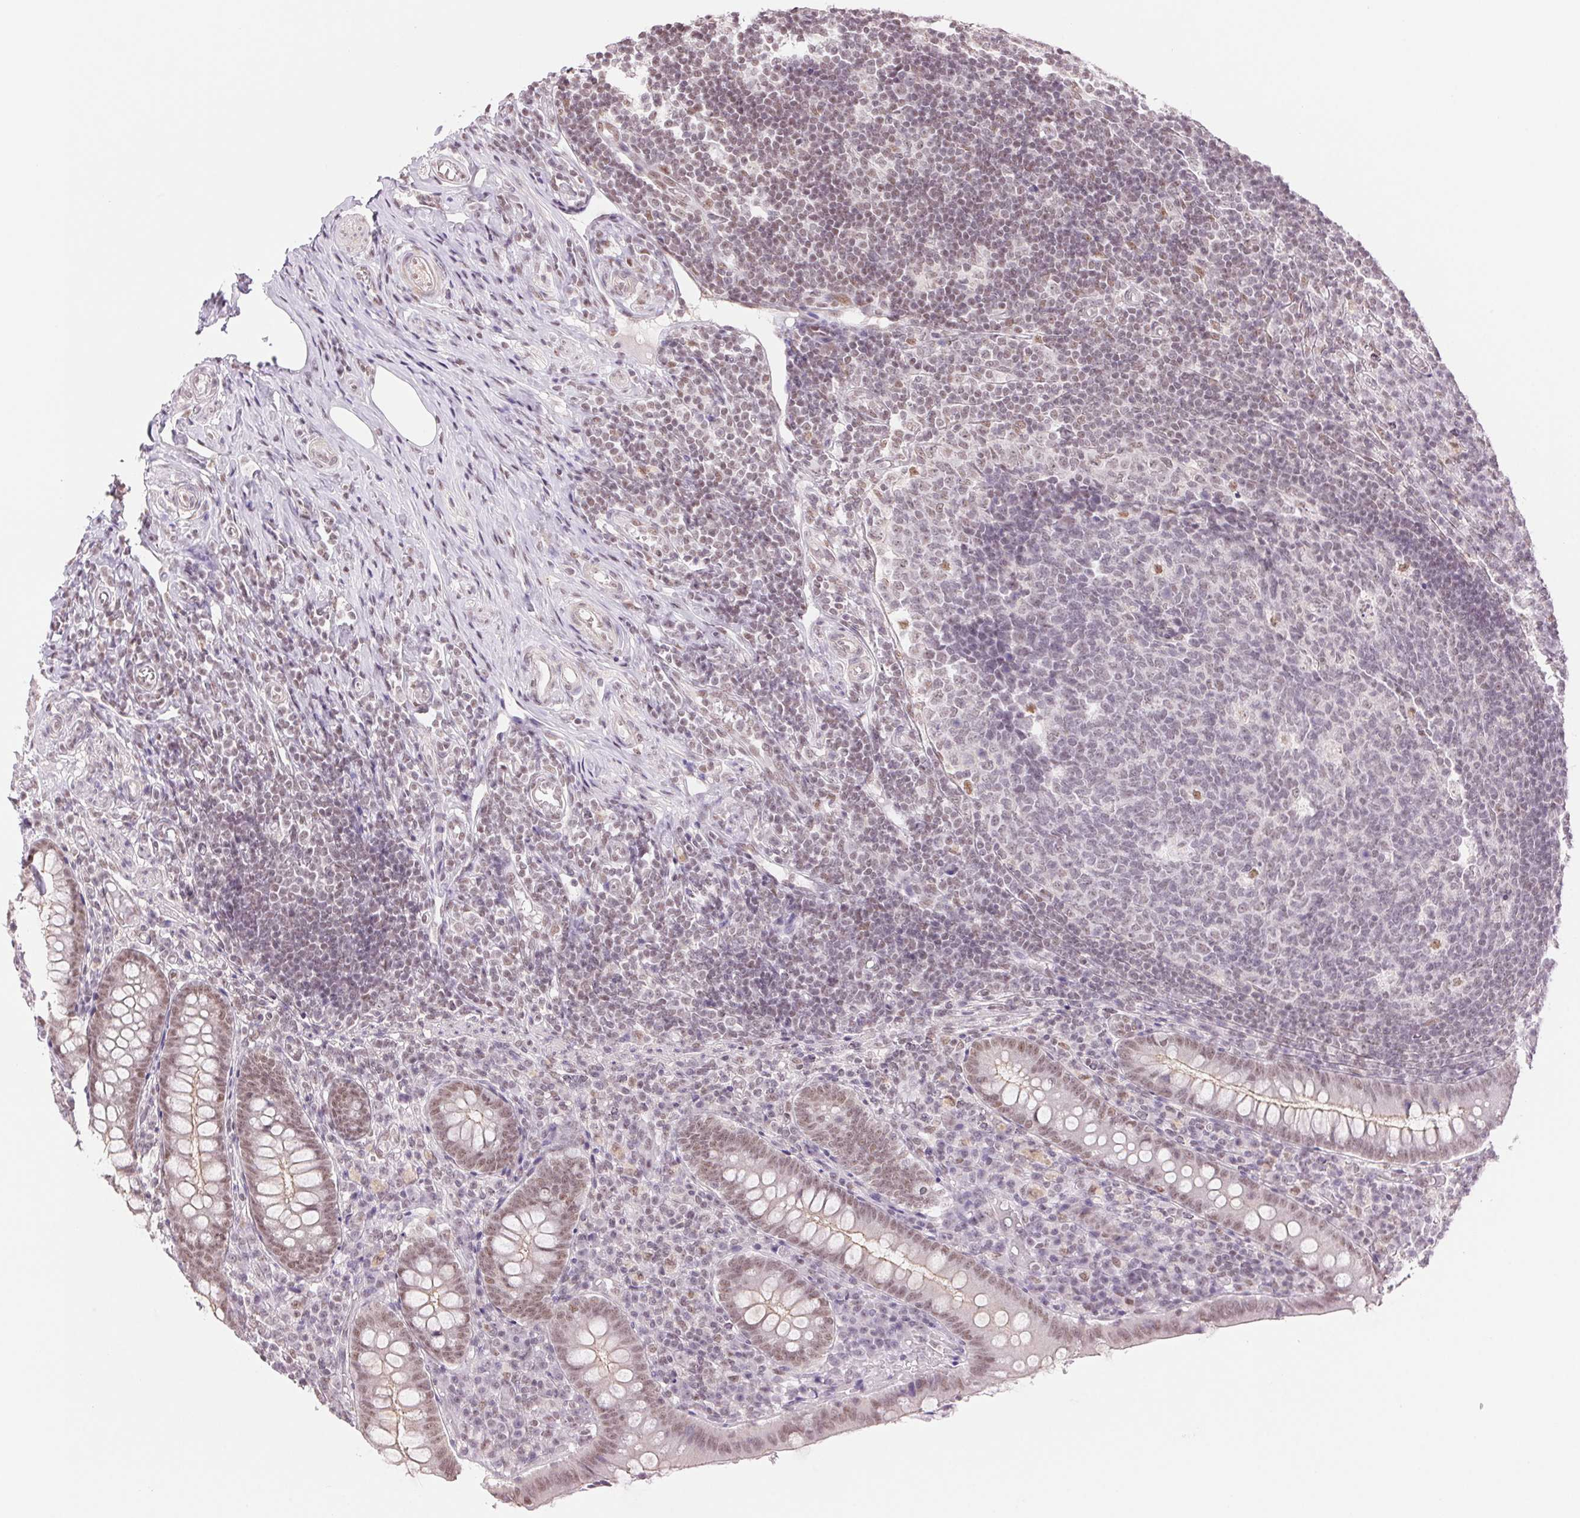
{"staining": {"intensity": "weak", "quantity": ">75%", "location": "nuclear"}, "tissue": "appendix", "cell_type": "Glandular cells", "image_type": "normal", "snomed": [{"axis": "morphology", "description": "Normal tissue, NOS"}, {"axis": "topography", "description": "Appendix"}], "caption": "DAB (3,3'-diaminobenzidine) immunohistochemical staining of benign human appendix shows weak nuclear protein expression in about >75% of glandular cells.", "gene": "RPRD1B", "patient": {"sex": "male", "age": 18}}